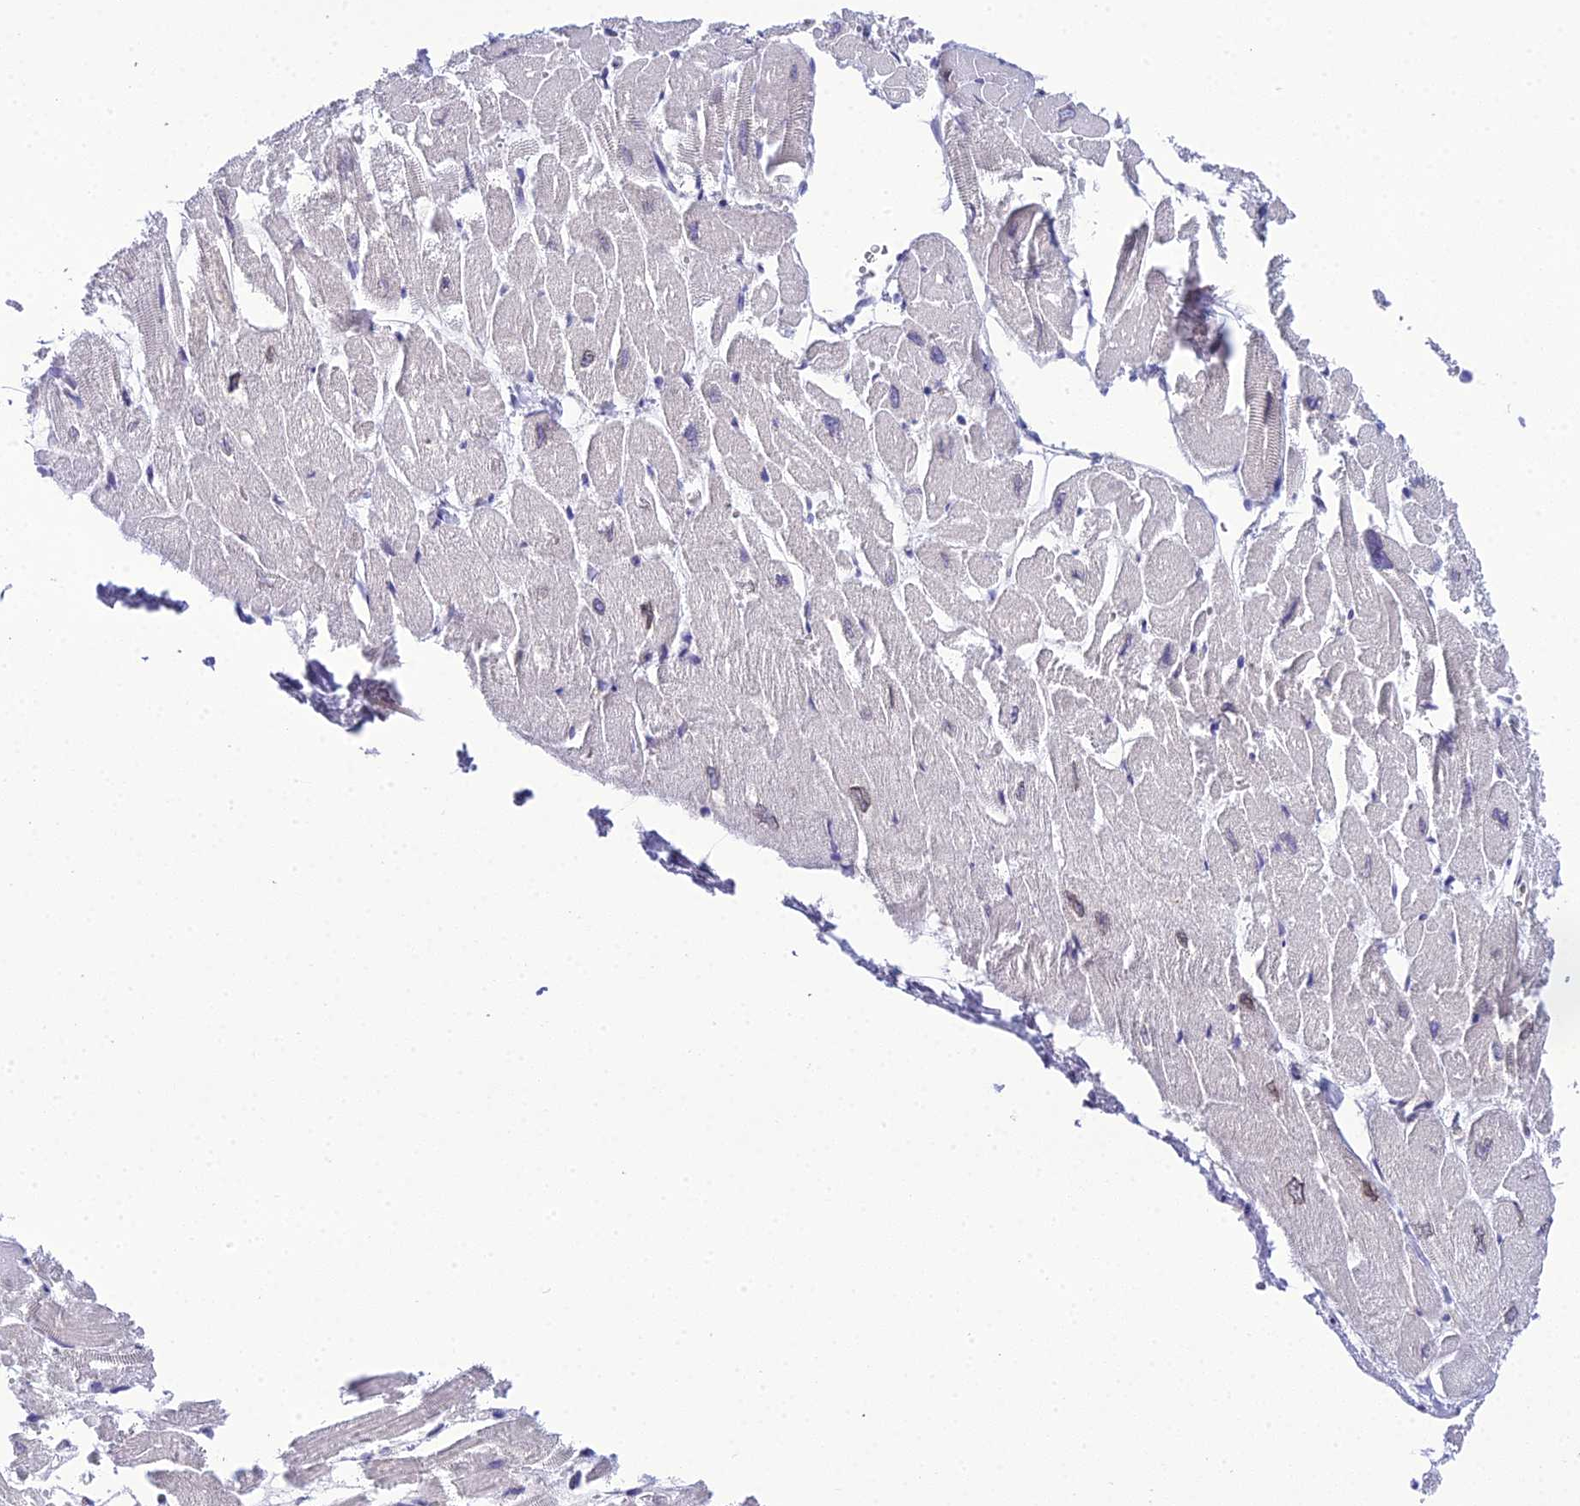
{"staining": {"intensity": "negative", "quantity": "none", "location": "none"}, "tissue": "heart muscle", "cell_type": "Cardiomyocytes", "image_type": "normal", "snomed": [{"axis": "morphology", "description": "Normal tissue, NOS"}, {"axis": "topography", "description": "Heart"}], "caption": "A photomicrograph of heart muscle stained for a protein exhibits no brown staining in cardiomyocytes.", "gene": "GOLPH3", "patient": {"sex": "male", "age": 54}}